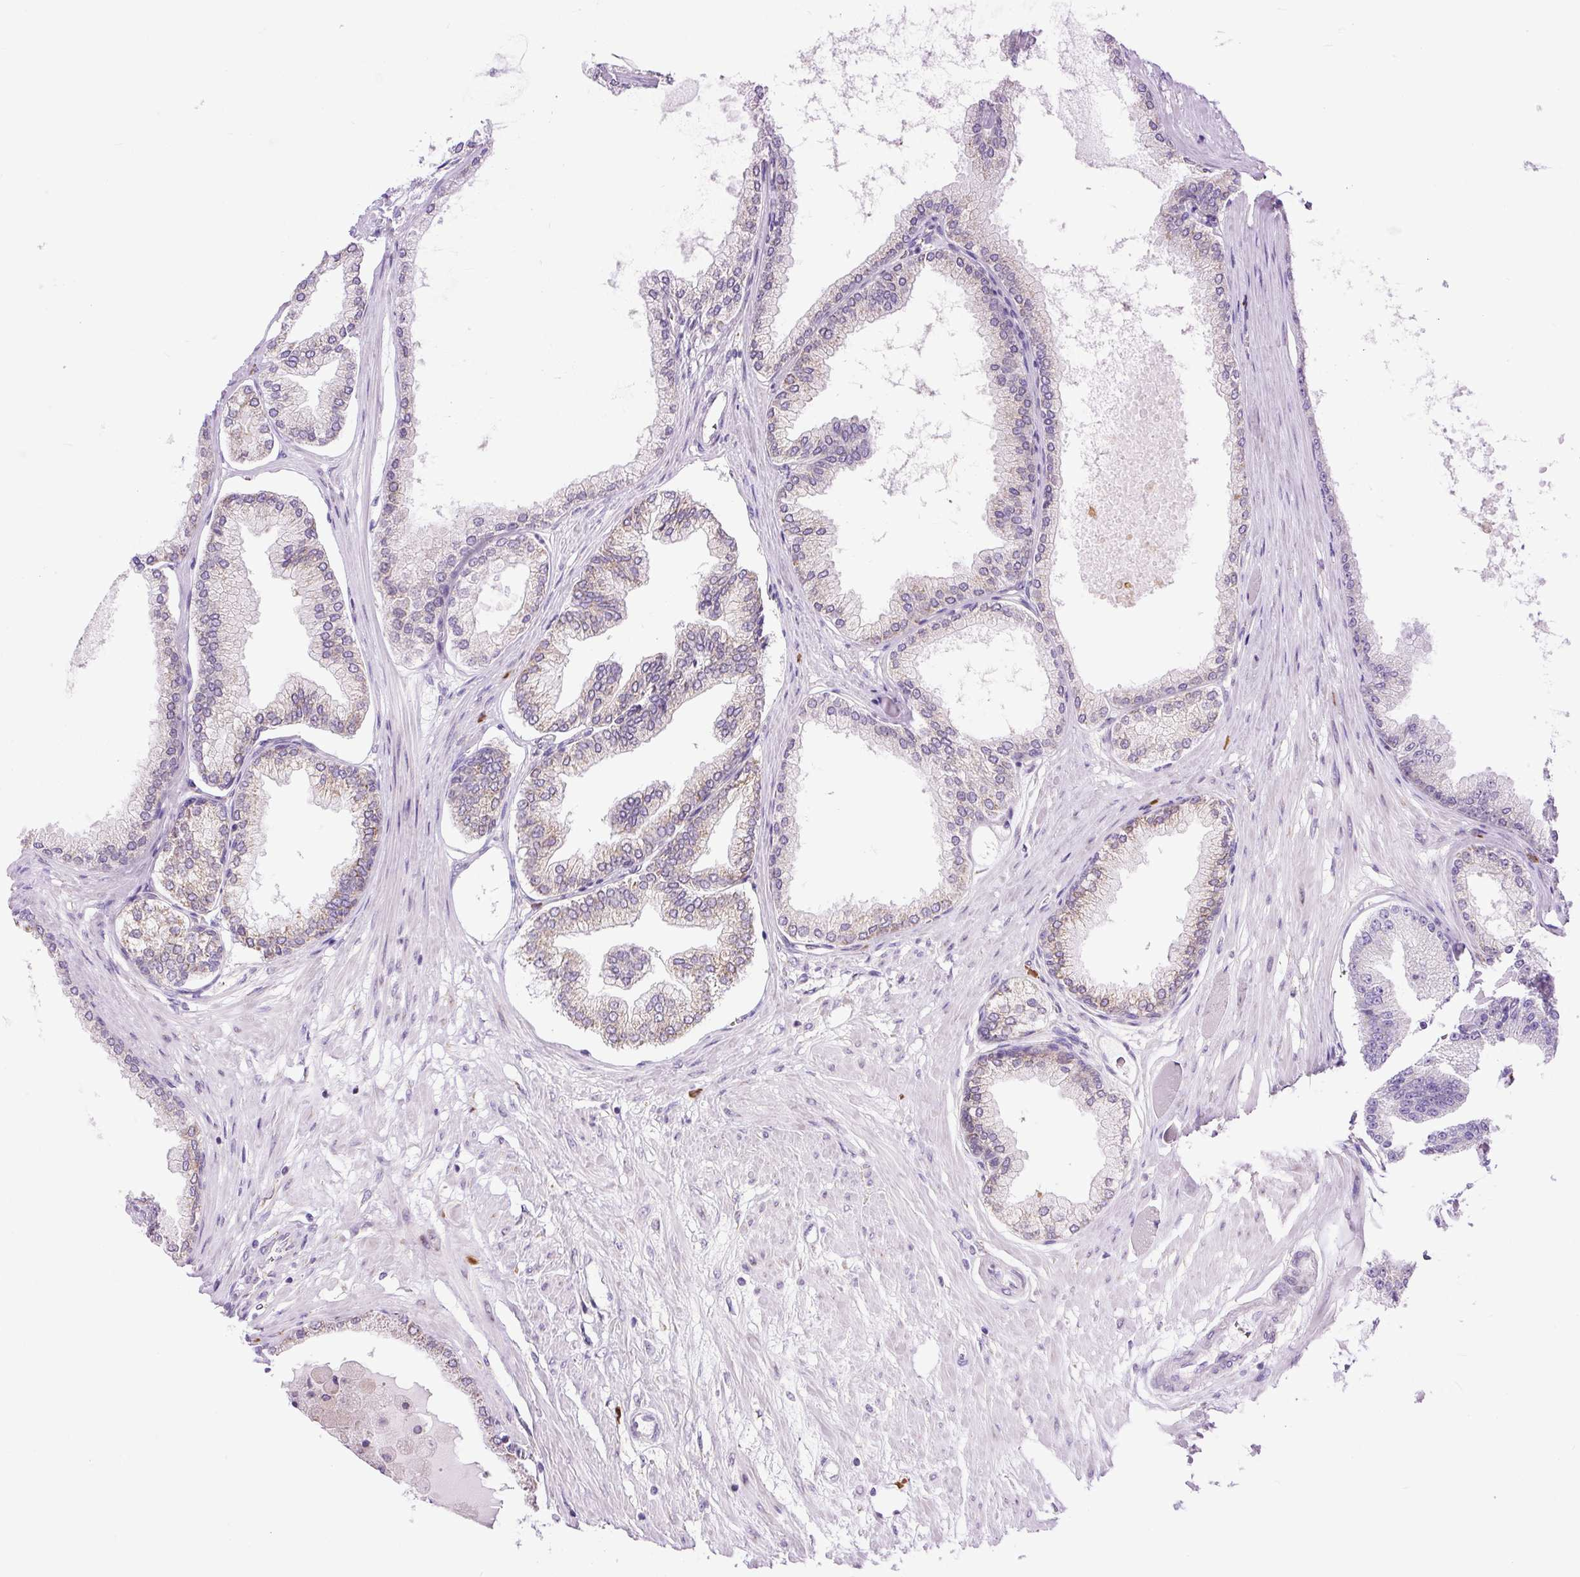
{"staining": {"intensity": "negative", "quantity": "none", "location": "none"}, "tissue": "prostate cancer", "cell_type": "Tumor cells", "image_type": "cancer", "snomed": [{"axis": "morphology", "description": "Adenocarcinoma, Low grade"}, {"axis": "topography", "description": "Prostate"}], "caption": "Immunohistochemistry (IHC) image of neoplastic tissue: prostate cancer stained with DAB (3,3'-diaminobenzidine) shows no significant protein expression in tumor cells.", "gene": "DDOST", "patient": {"sex": "male", "age": 63}}